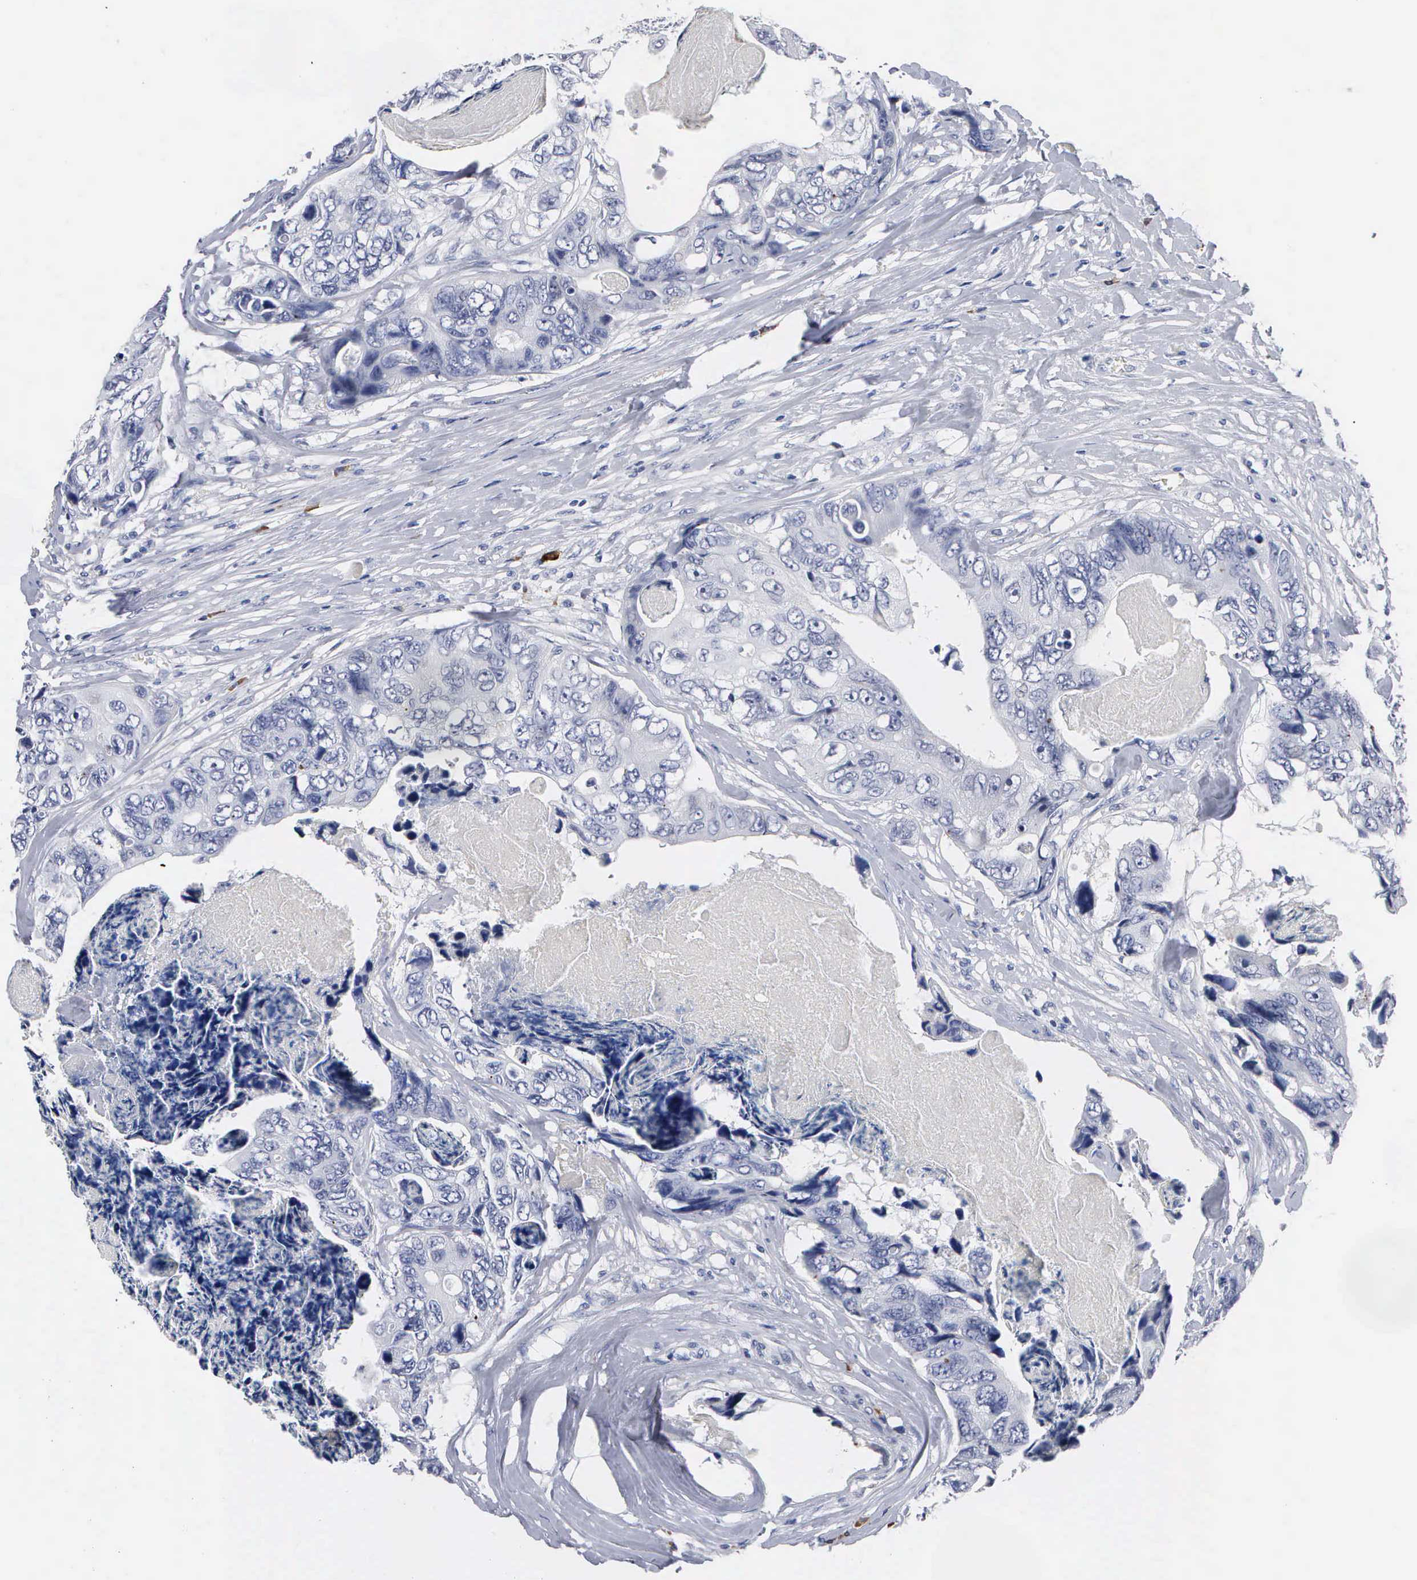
{"staining": {"intensity": "negative", "quantity": "none", "location": "none"}, "tissue": "colorectal cancer", "cell_type": "Tumor cells", "image_type": "cancer", "snomed": [{"axis": "morphology", "description": "Adenocarcinoma, NOS"}, {"axis": "topography", "description": "Colon"}], "caption": "The IHC photomicrograph has no significant staining in tumor cells of adenocarcinoma (colorectal) tissue.", "gene": "ASPHD2", "patient": {"sex": "female", "age": 86}}